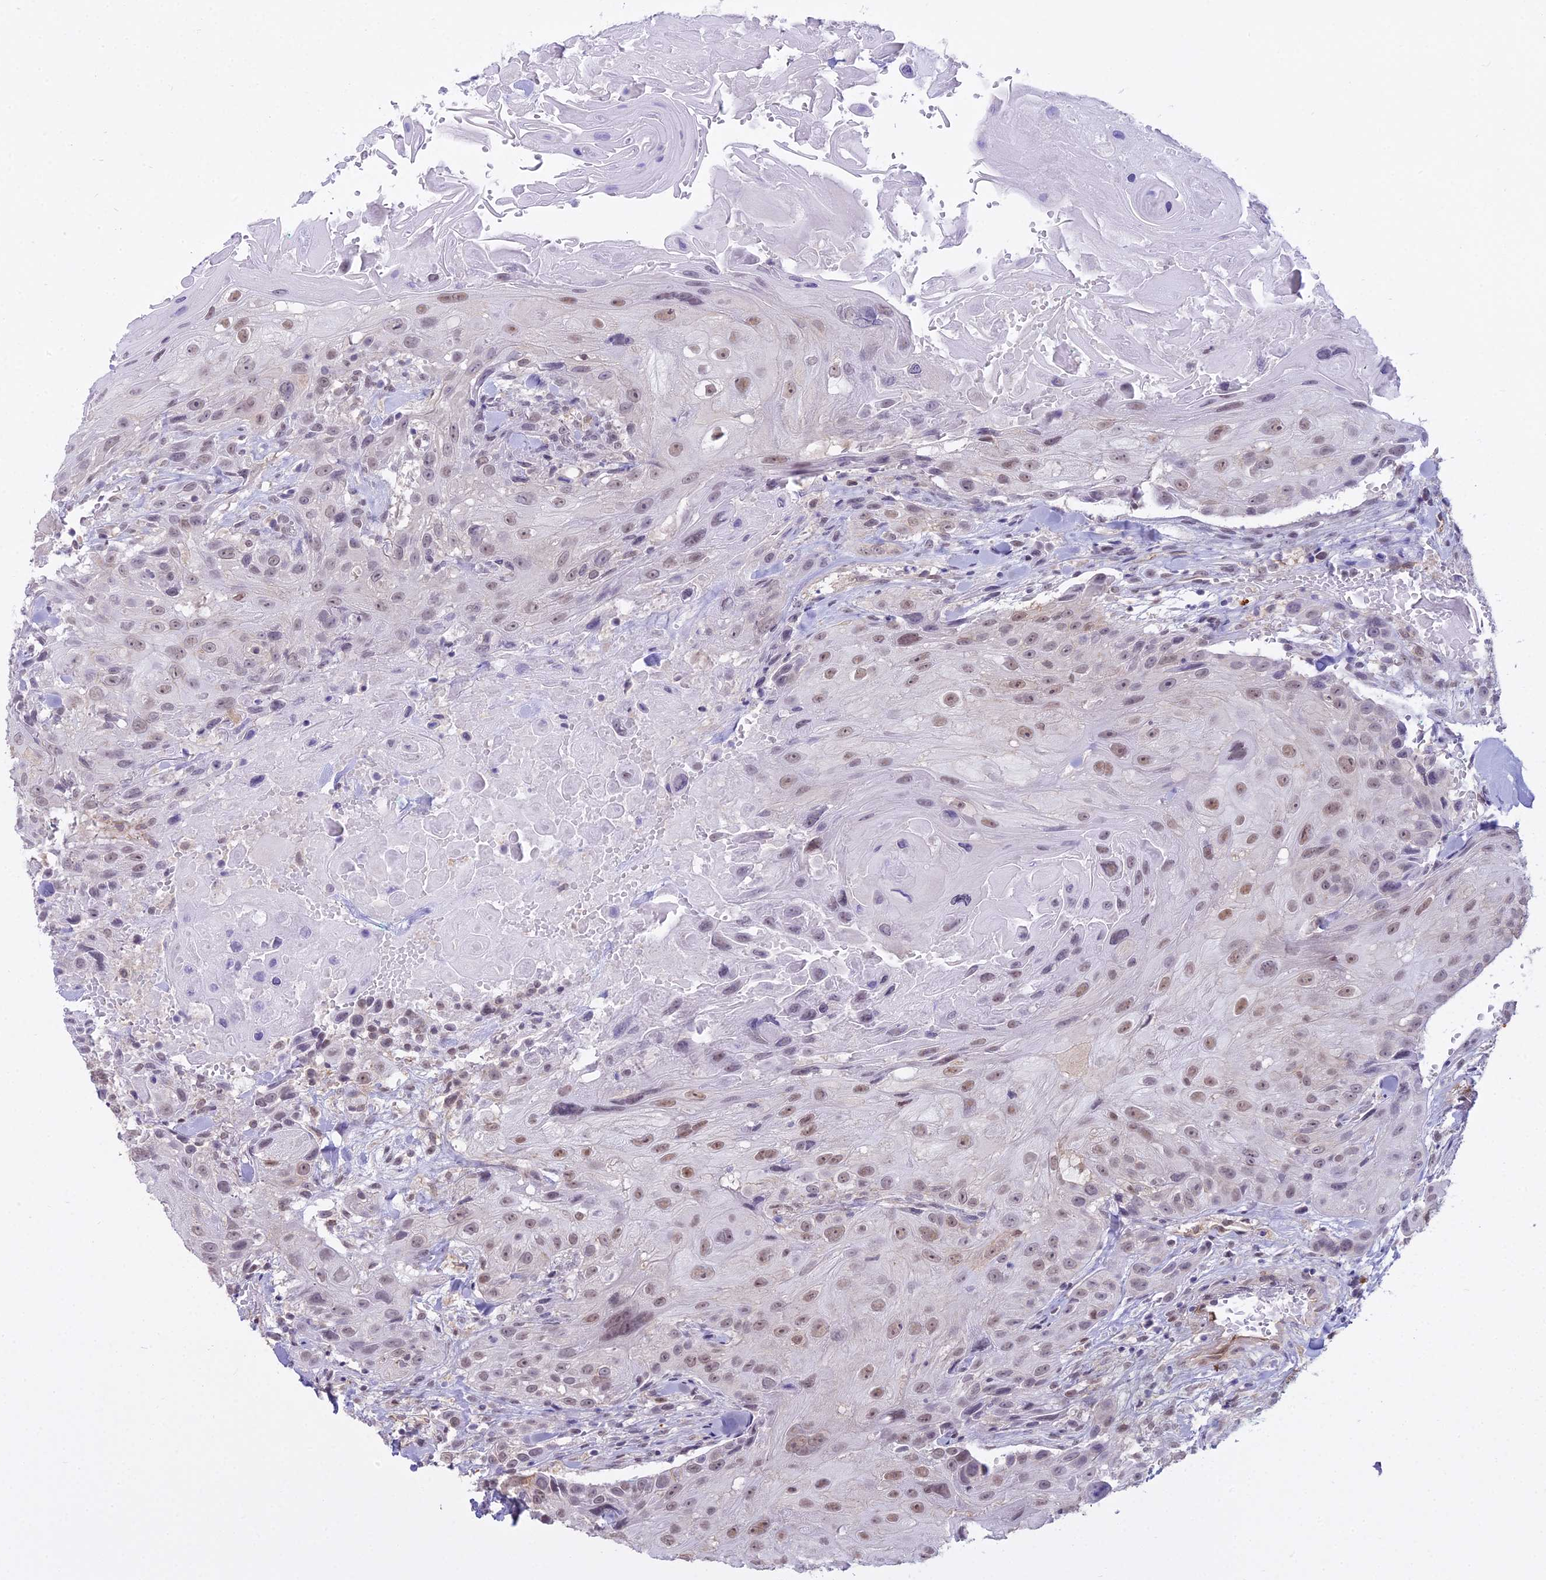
{"staining": {"intensity": "moderate", "quantity": ">75%", "location": "nuclear"}, "tissue": "head and neck cancer", "cell_type": "Tumor cells", "image_type": "cancer", "snomed": [{"axis": "morphology", "description": "Squamous cell carcinoma, NOS"}, {"axis": "topography", "description": "Head-Neck"}], "caption": "This is an image of IHC staining of head and neck squamous cell carcinoma, which shows moderate expression in the nuclear of tumor cells.", "gene": "BLNK", "patient": {"sex": "male", "age": 81}}